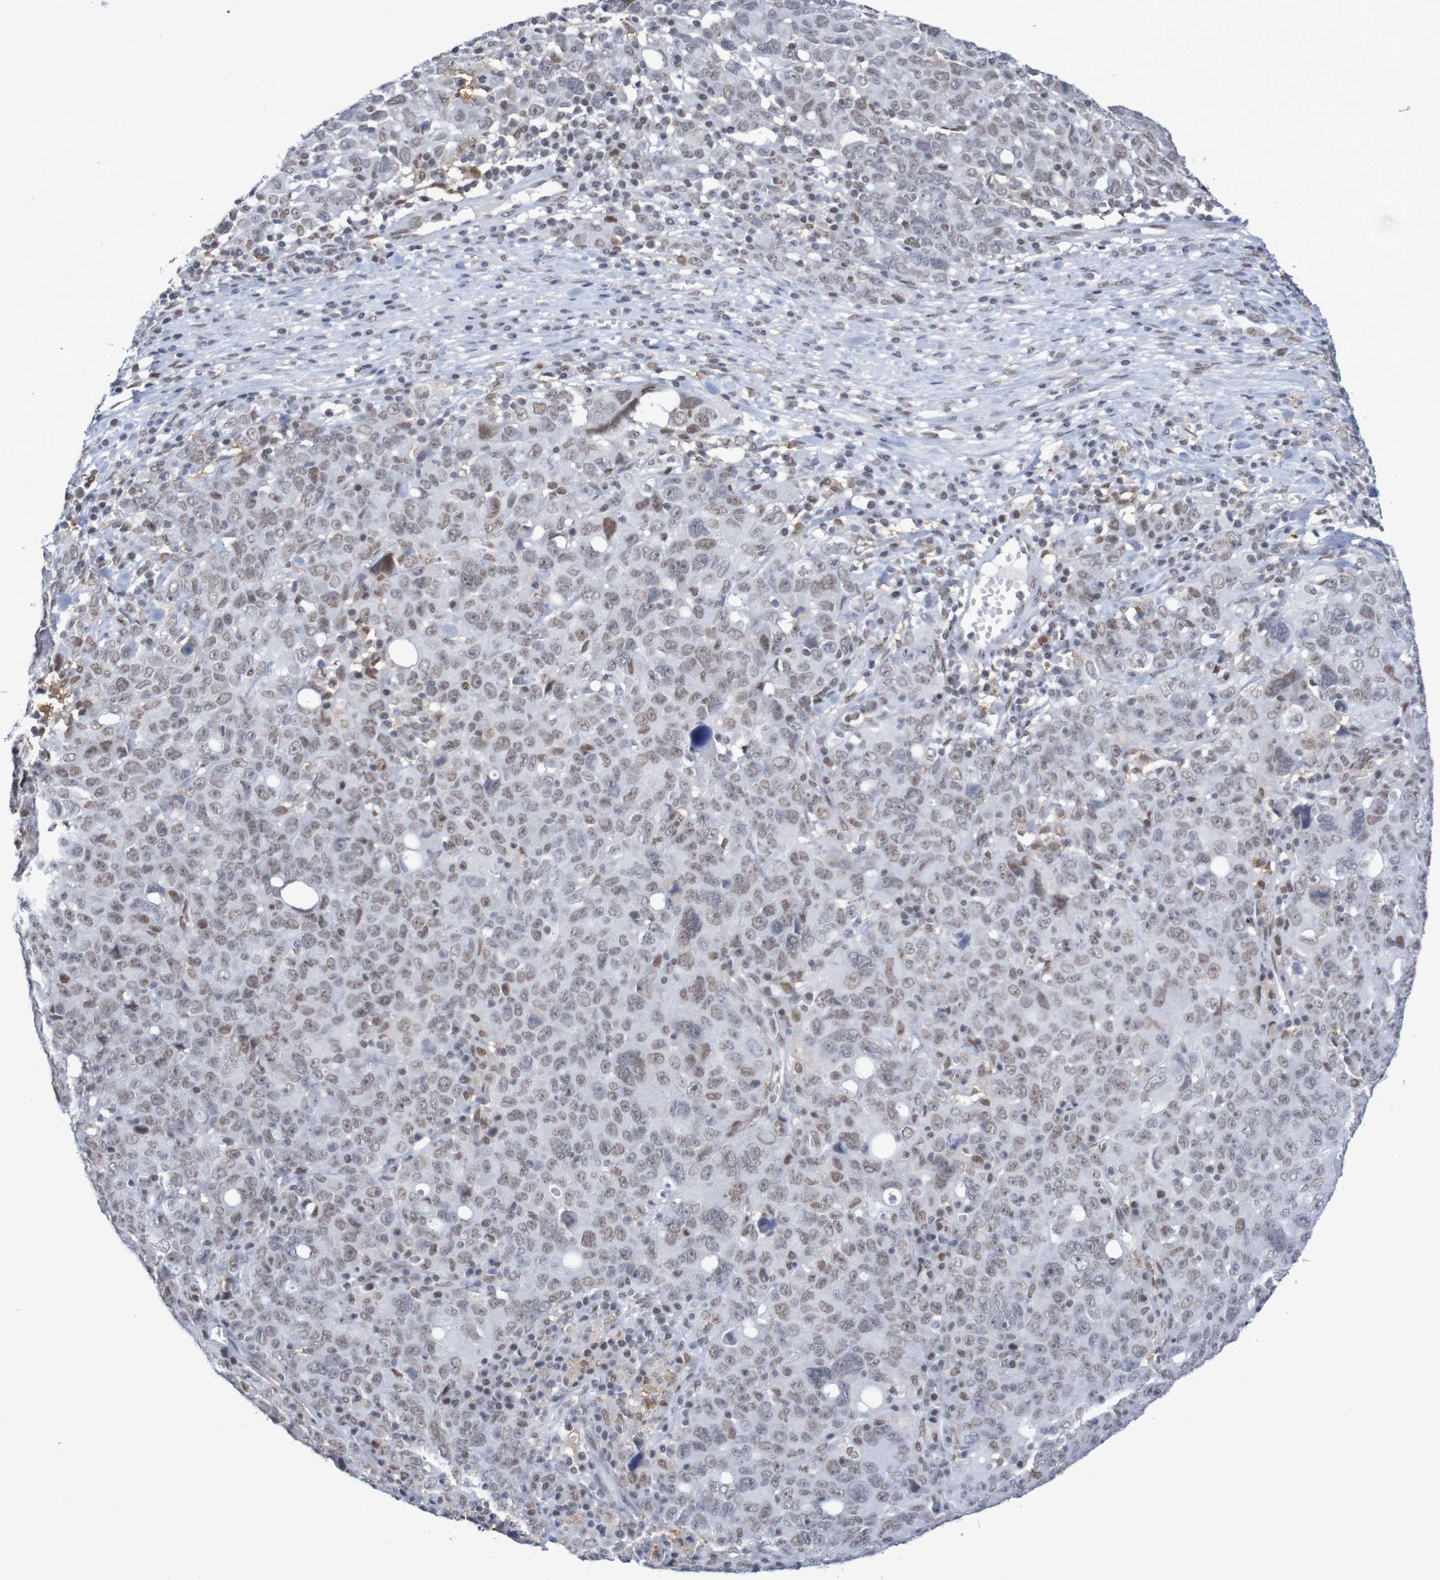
{"staining": {"intensity": "weak", "quantity": "25%-75%", "location": "nuclear"}, "tissue": "ovarian cancer", "cell_type": "Tumor cells", "image_type": "cancer", "snomed": [{"axis": "morphology", "description": "Carcinoma, endometroid"}, {"axis": "topography", "description": "Ovary"}], "caption": "Brown immunohistochemical staining in ovarian cancer (endometroid carcinoma) demonstrates weak nuclear staining in approximately 25%-75% of tumor cells.", "gene": "MRTFB", "patient": {"sex": "female", "age": 62}}